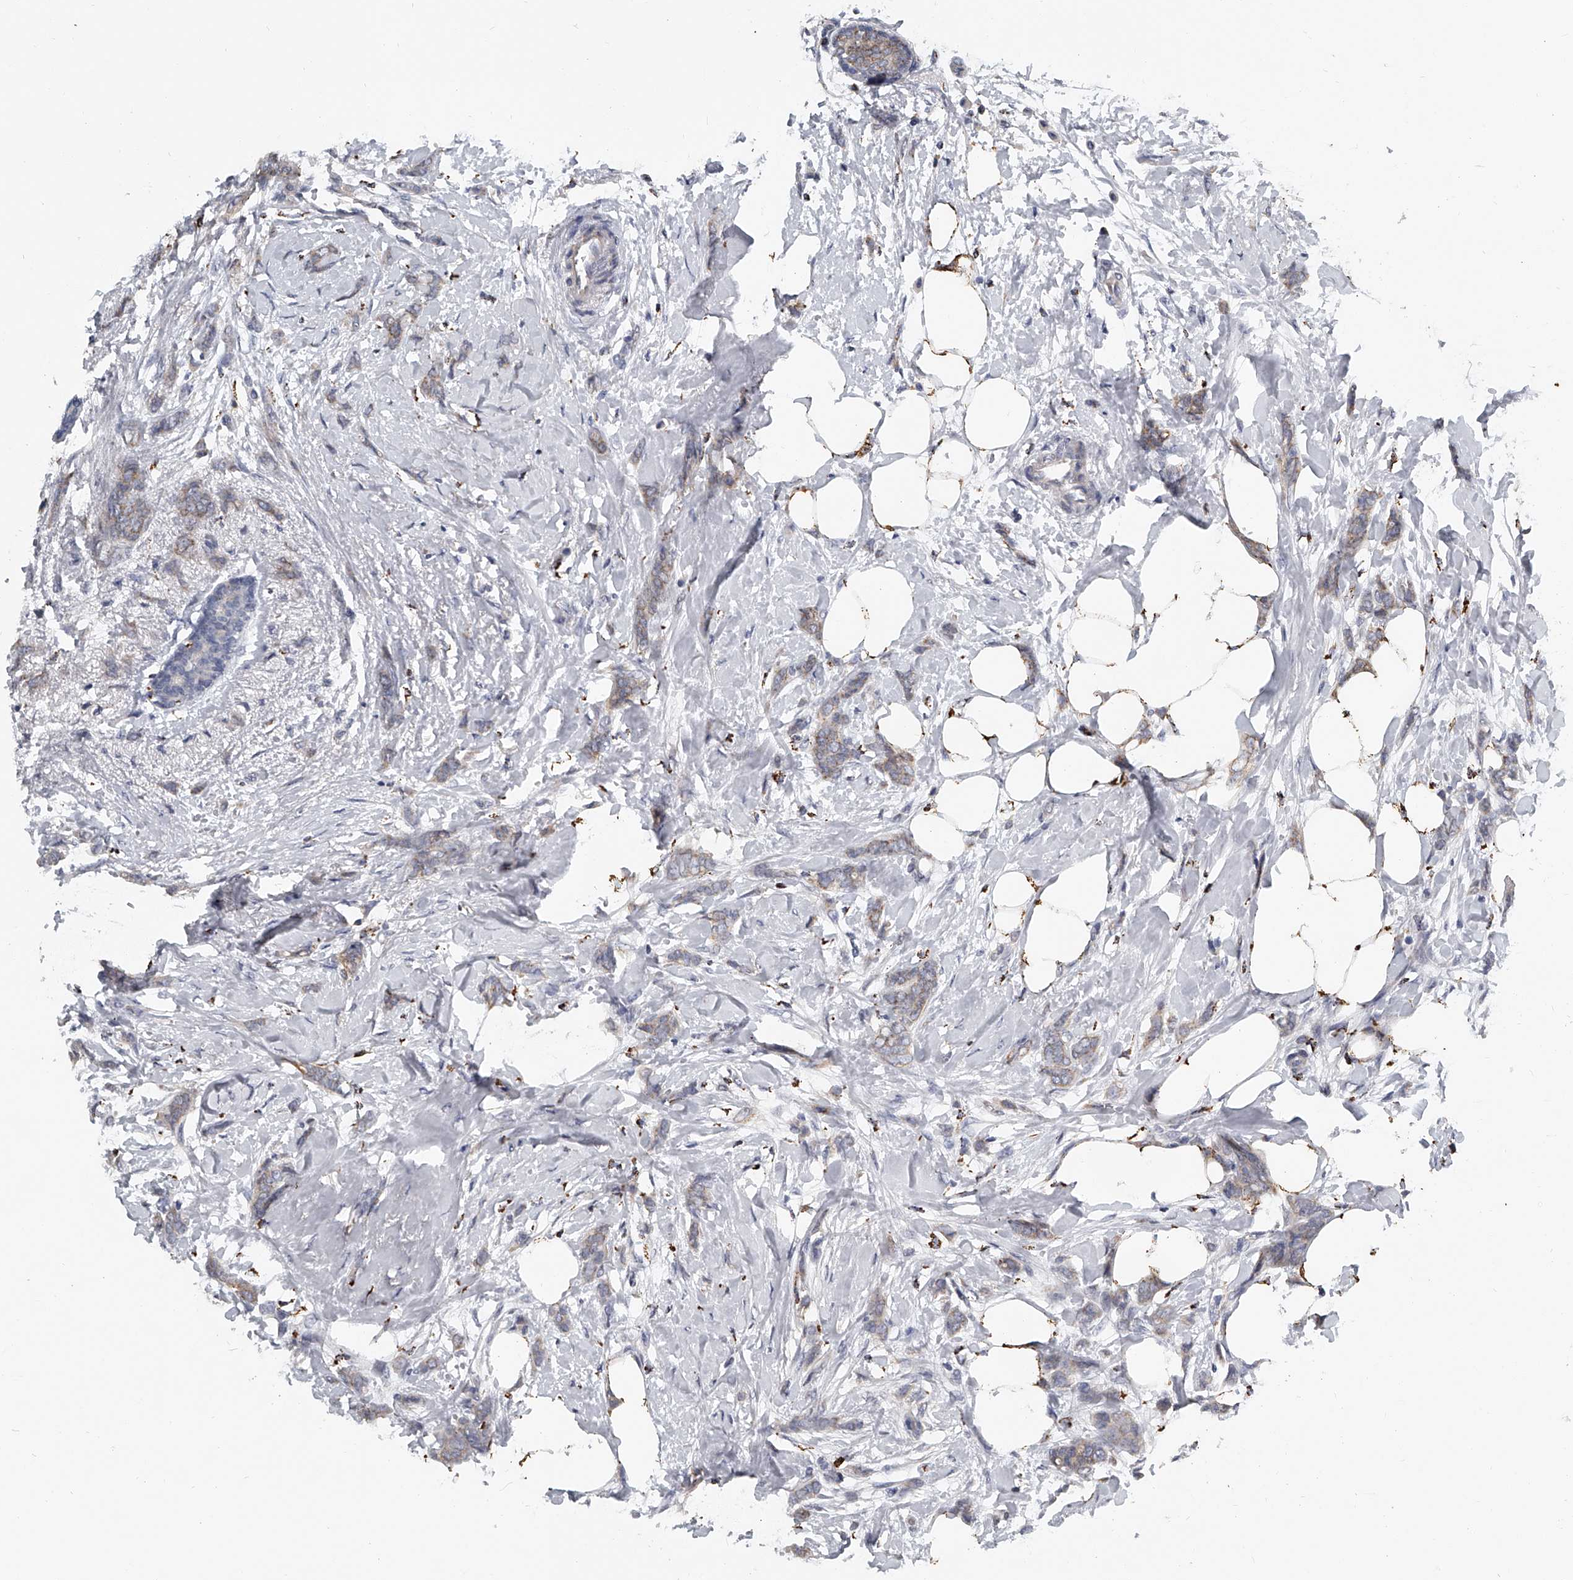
{"staining": {"intensity": "weak", "quantity": "25%-75%", "location": "cytoplasmic/membranous"}, "tissue": "breast cancer", "cell_type": "Tumor cells", "image_type": "cancer", "snomed": [{"axis": "morphology", "description": "Lobular carcinoma, in situ"}, {"axis": "morphology", "description": "Lobular carcinoma"}, {"axis": "topography", "description": "Breast"}], "caption": "A brown stain shows weak cytoplasmic/membranous positivity of a protein in human breast lobular carcinoma in situ tumor cells. The staining was performed using DAB to visualize the protein expression in brown, while the nuclei were stained in blue with hematoxylin (Magnification: 20x).", "gene": "KLHL7", "patient": {"sex": "female", "age": 41}}